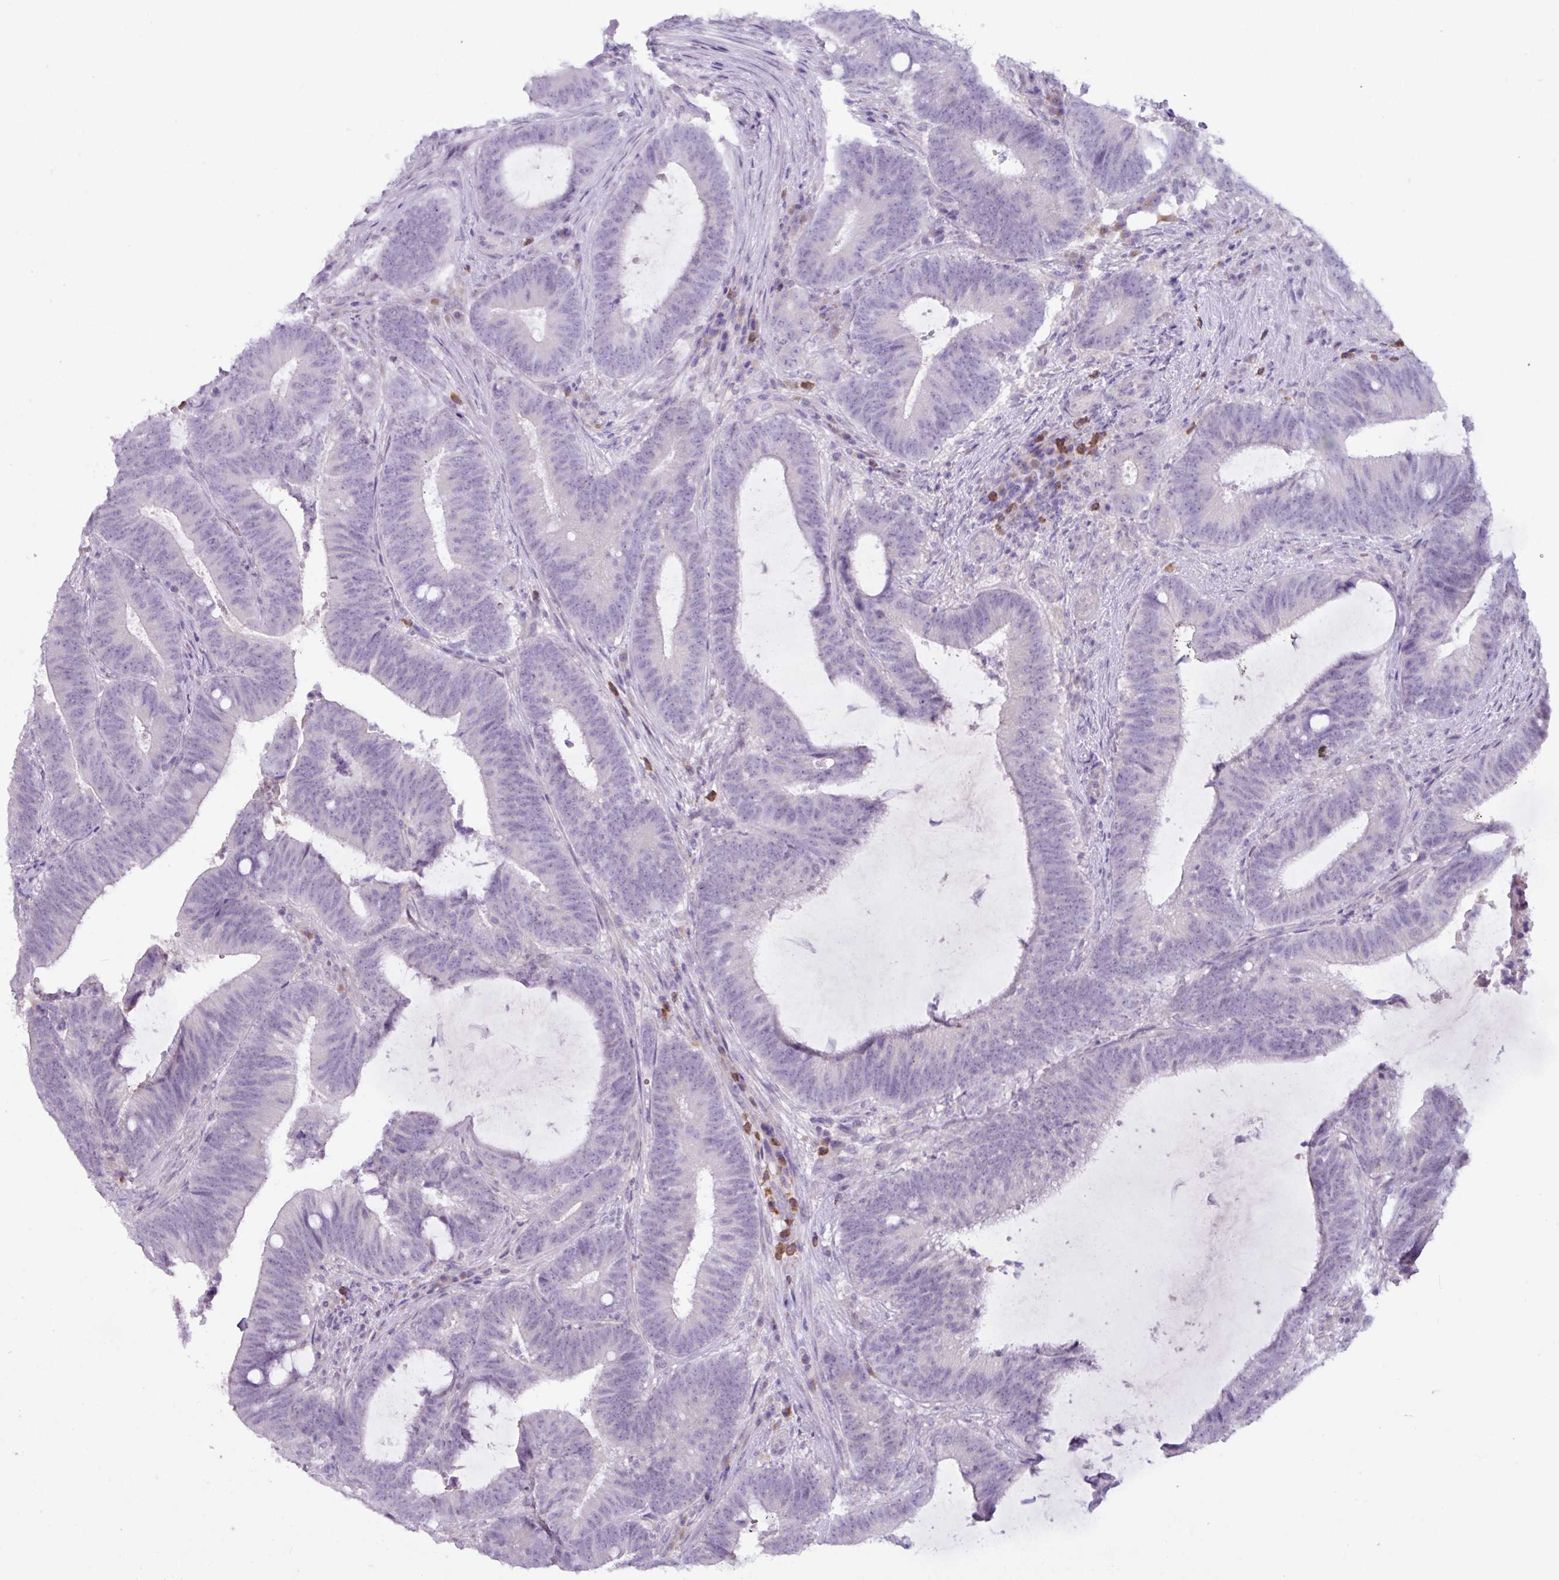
{"staining": {"intensity": "negative", "quantity": "none", "location": "none"}, "tissue": "colorectal cancer", "cell_type": "Tumor cells", "image_type": "cancer", "snomed": [{"axis": "morphology", "description": "Adenocarcinoma, NOS"}, {"axis": "topography", "description": "Colon"}], "caption": "Photomicrograph shows no significant protein positivity in tumor cells of colorectal cancer (adenocarcinoma). (DAB IHC visualized using brightfield microscopy, high magnification).", "gene": "ZNF524", "patient": {"sex": "female", "age": 43}}